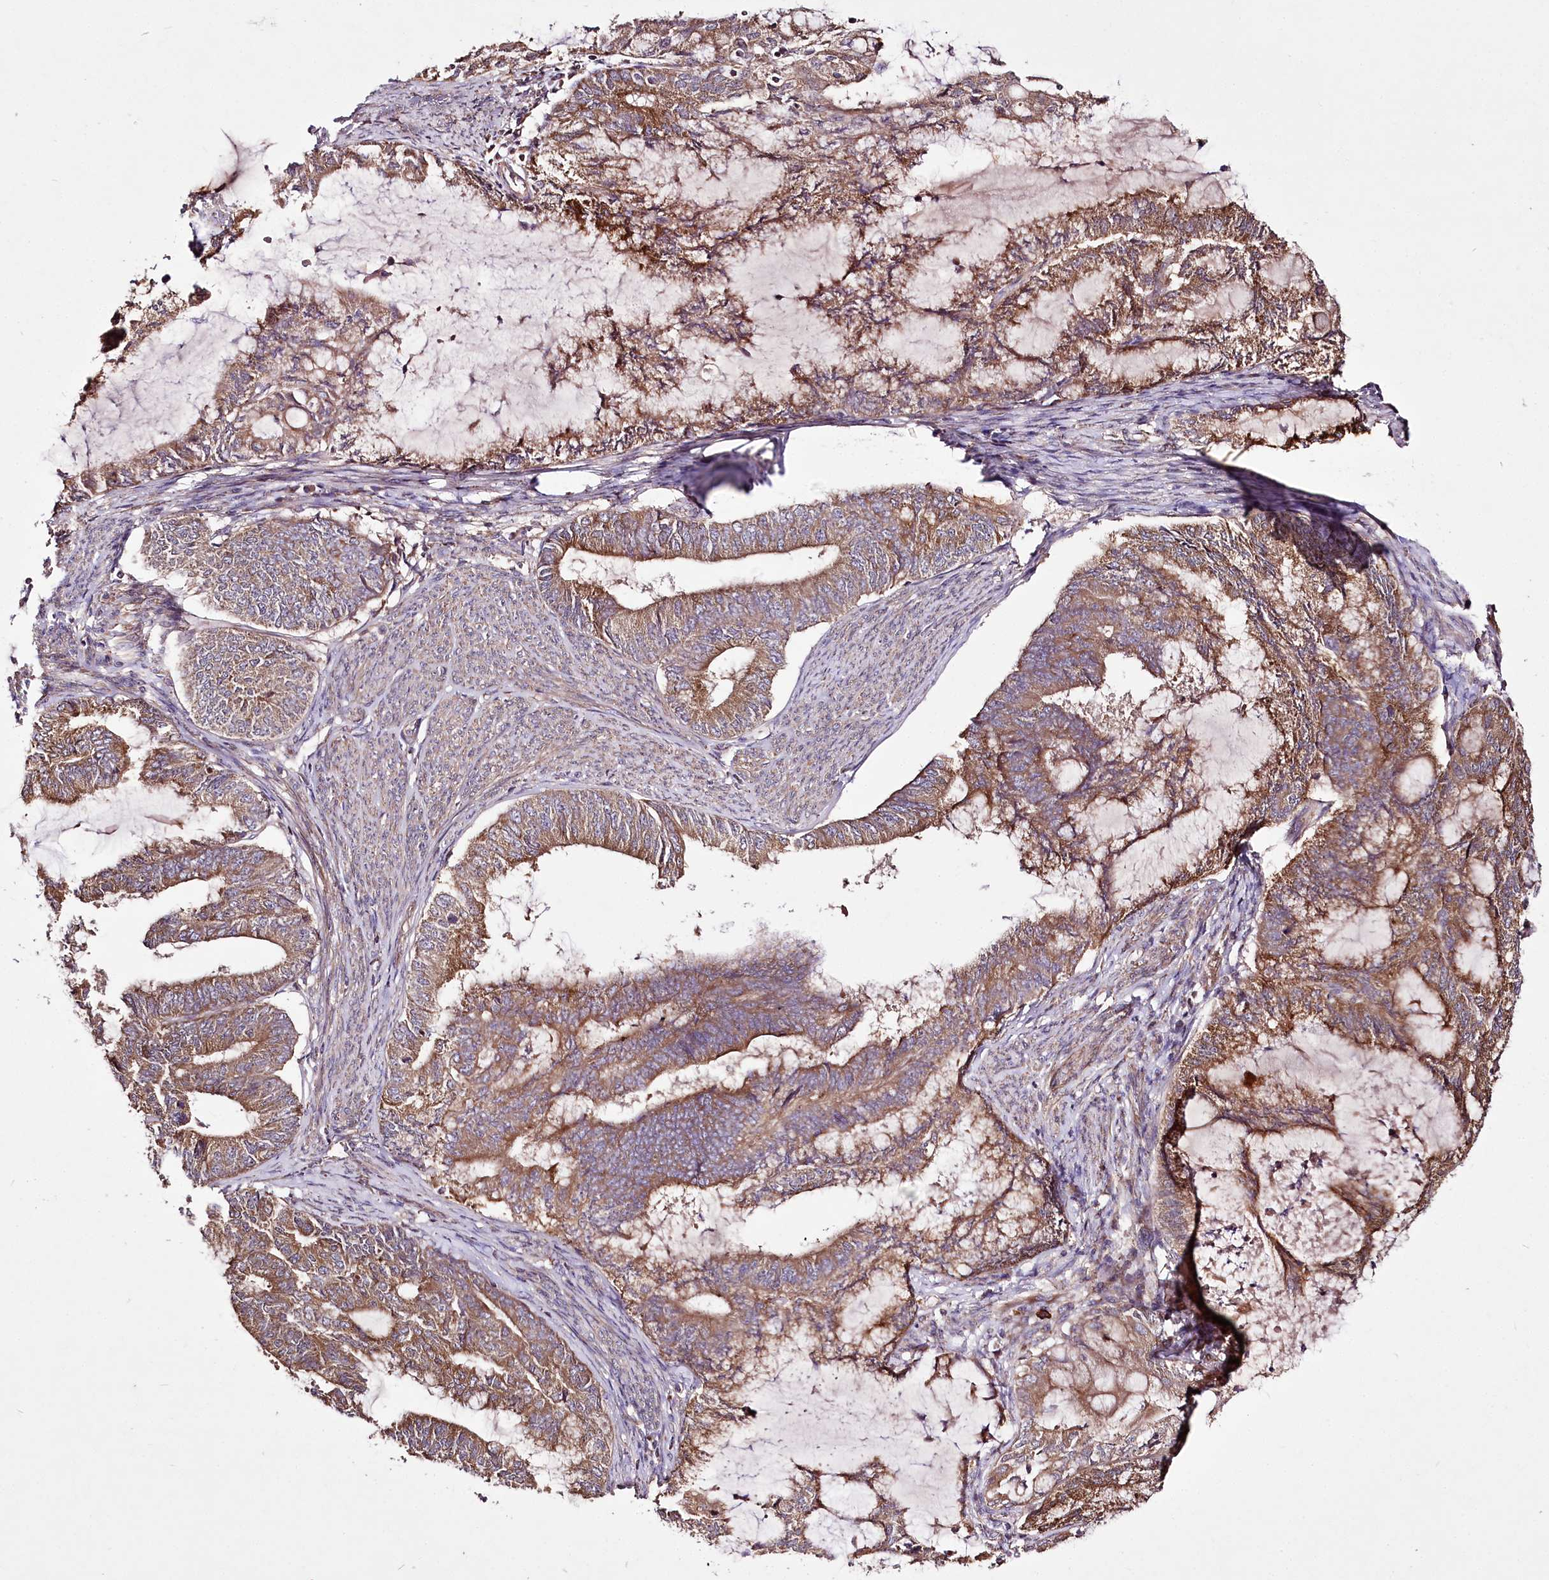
{"staining": {"intensity": "moderate", "quantity": ">75%", "location": "cytoplasmic/membranous"}, "tissue": "endometrial cancer", "cell_type": "Tumor cells", "image_type": "cancer", "snomed": [{"axis": "morphology", "description": "Adenocarcinoma, NOS"}, {"axis": "topography", "description": "Endometrium"}], "caption": "Human endometrial adenocarcinoma stained for a protein (brown) displays moderate cytoplasmic/membranous positive staining in about >75% of tumor cells.", "gene": "WWC1", "patient": {"sex": "female", "age": 86}}